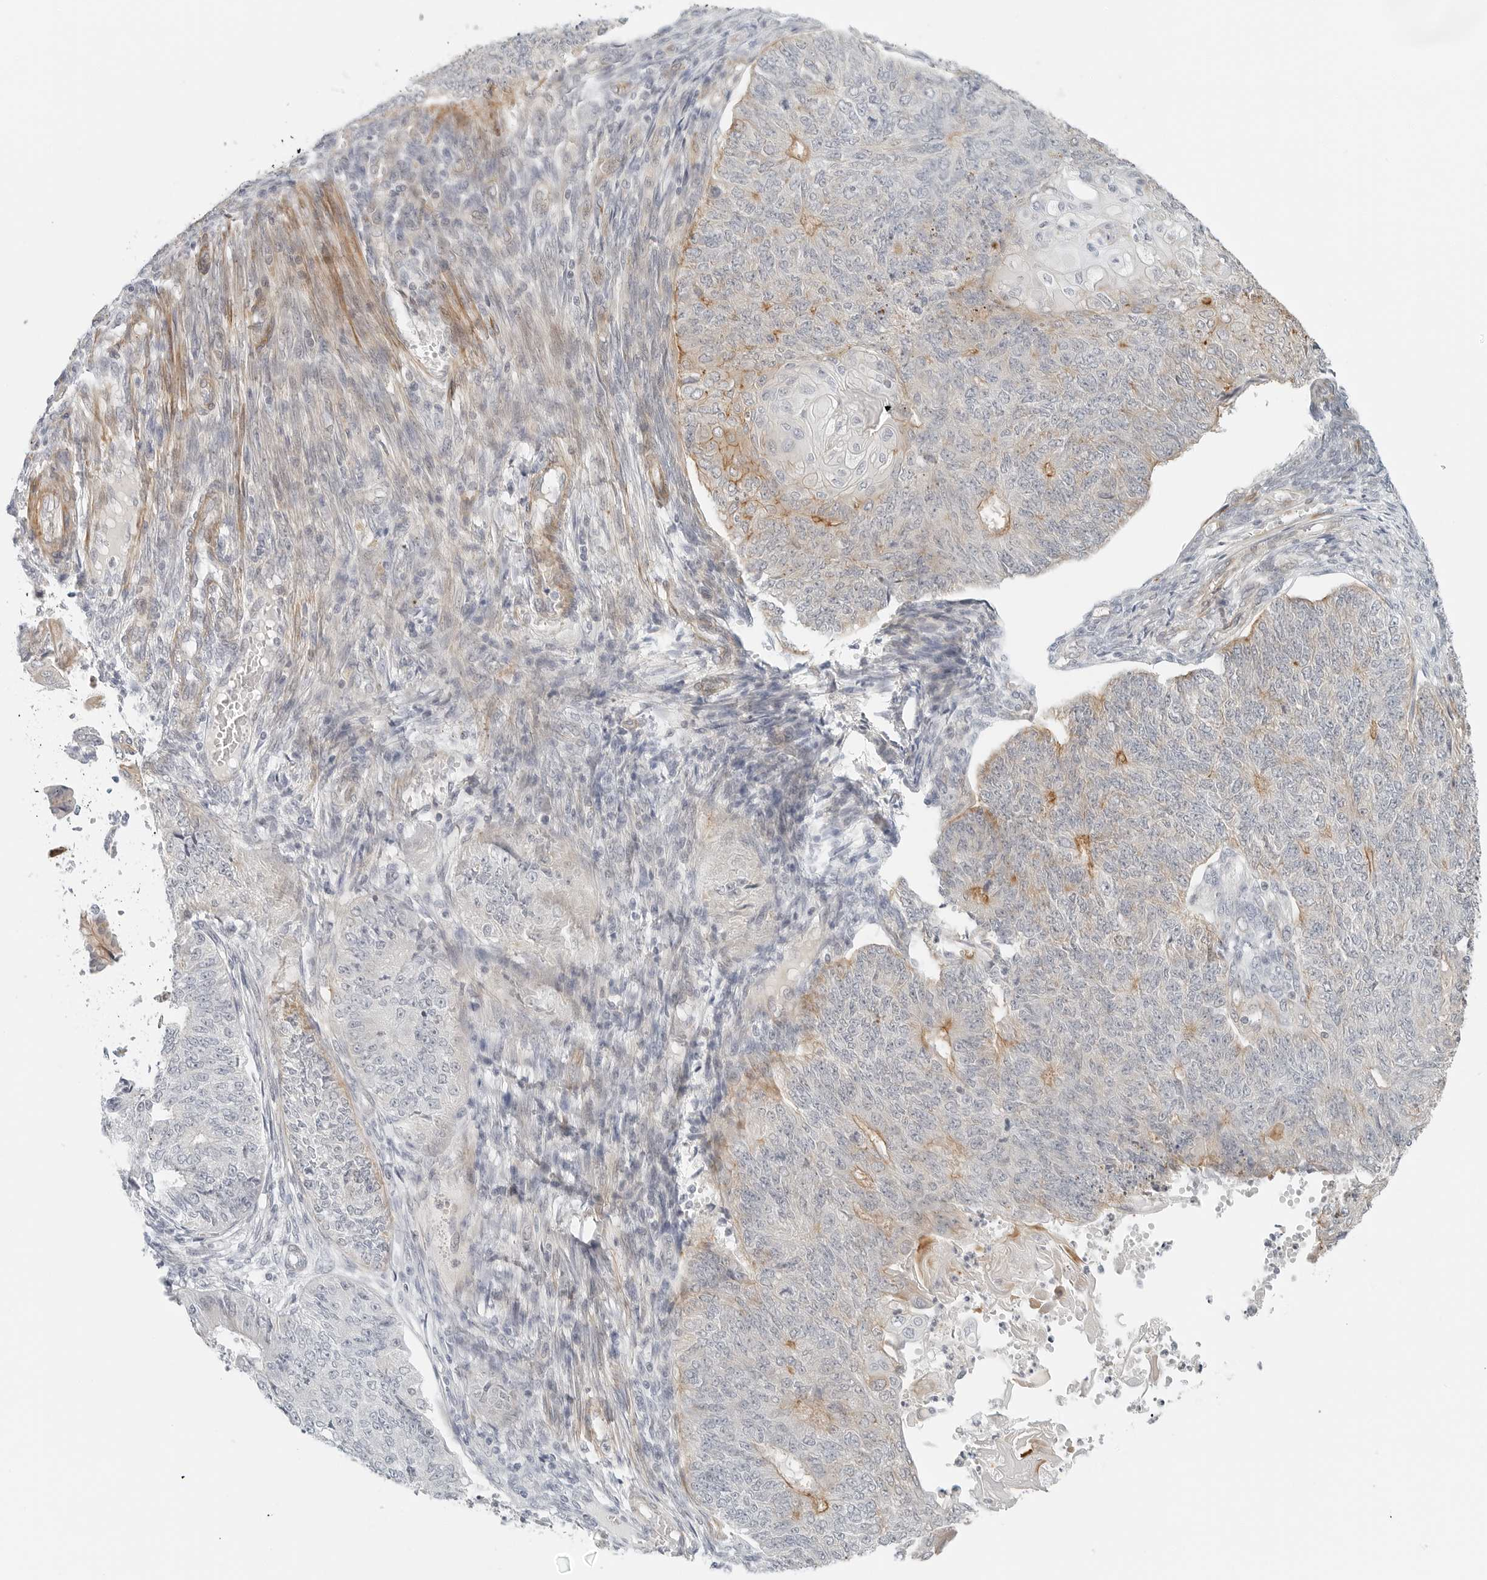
{"staining": {"intensity": "moderate", "quantity": "<25%", "location": "cytoplasmic/membranous"}, "tissue": "endometrial cancer", "cell_type": "Tumor cells", "image_type": "cancer", "snomed": [{"axis": "morphology", "description": "Adenocarcinoma, NOS"}, {"axis": "topography", "description": "Endometrium"}], "caption": "IHC micrograph of neoplastic tissue: adenocarcinoma (endometrial) stained using IHC displays low levels of moderate protein expression localized specifically in the cytoplasmic/membranous of tumor cells, appearing as a cytoplasmic/membranous brown color.", "gene": "IQCC", "patient": {"sex": "female", "age": 32}}